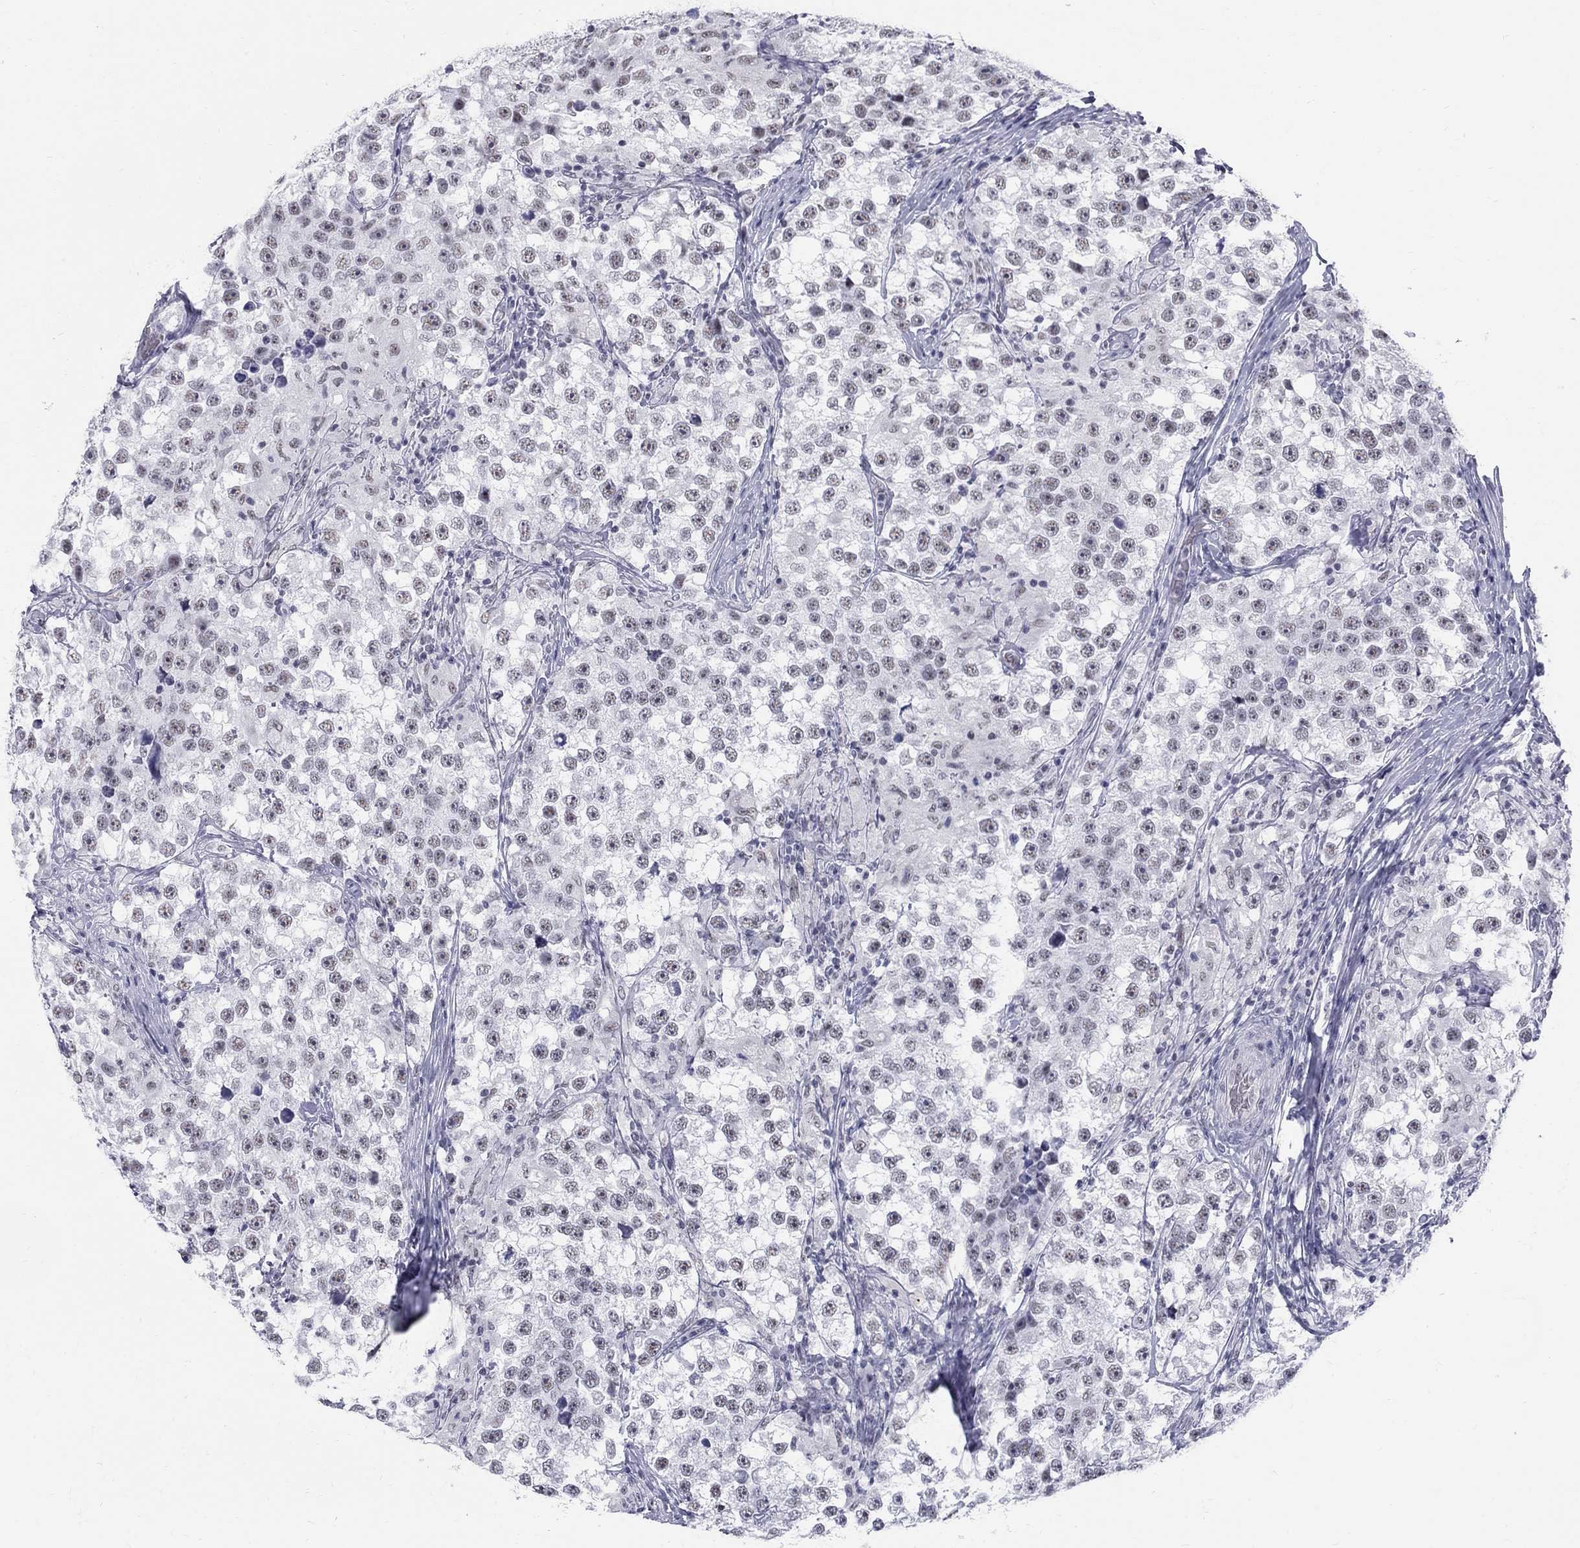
{"staining": {"intensity": "weak", "quantity": "<25%", "location": "nuclear"}, "tissue": "testis cancer", "cell_type": "Tumor cells", "image_type": "cancer", "snomed": [{"axis": "morphology", "description": "Seminoma, NOS"}, {"axis": "topography", "description": "Testis"}], "caption": "Image shows no significant protein staining in tumor cells of seminoma (testis). (DAB immunohistochemistry with hematoxylin counter stain).", "gene": "DMTN", "patient": {"sex": "male", "age": 46}}